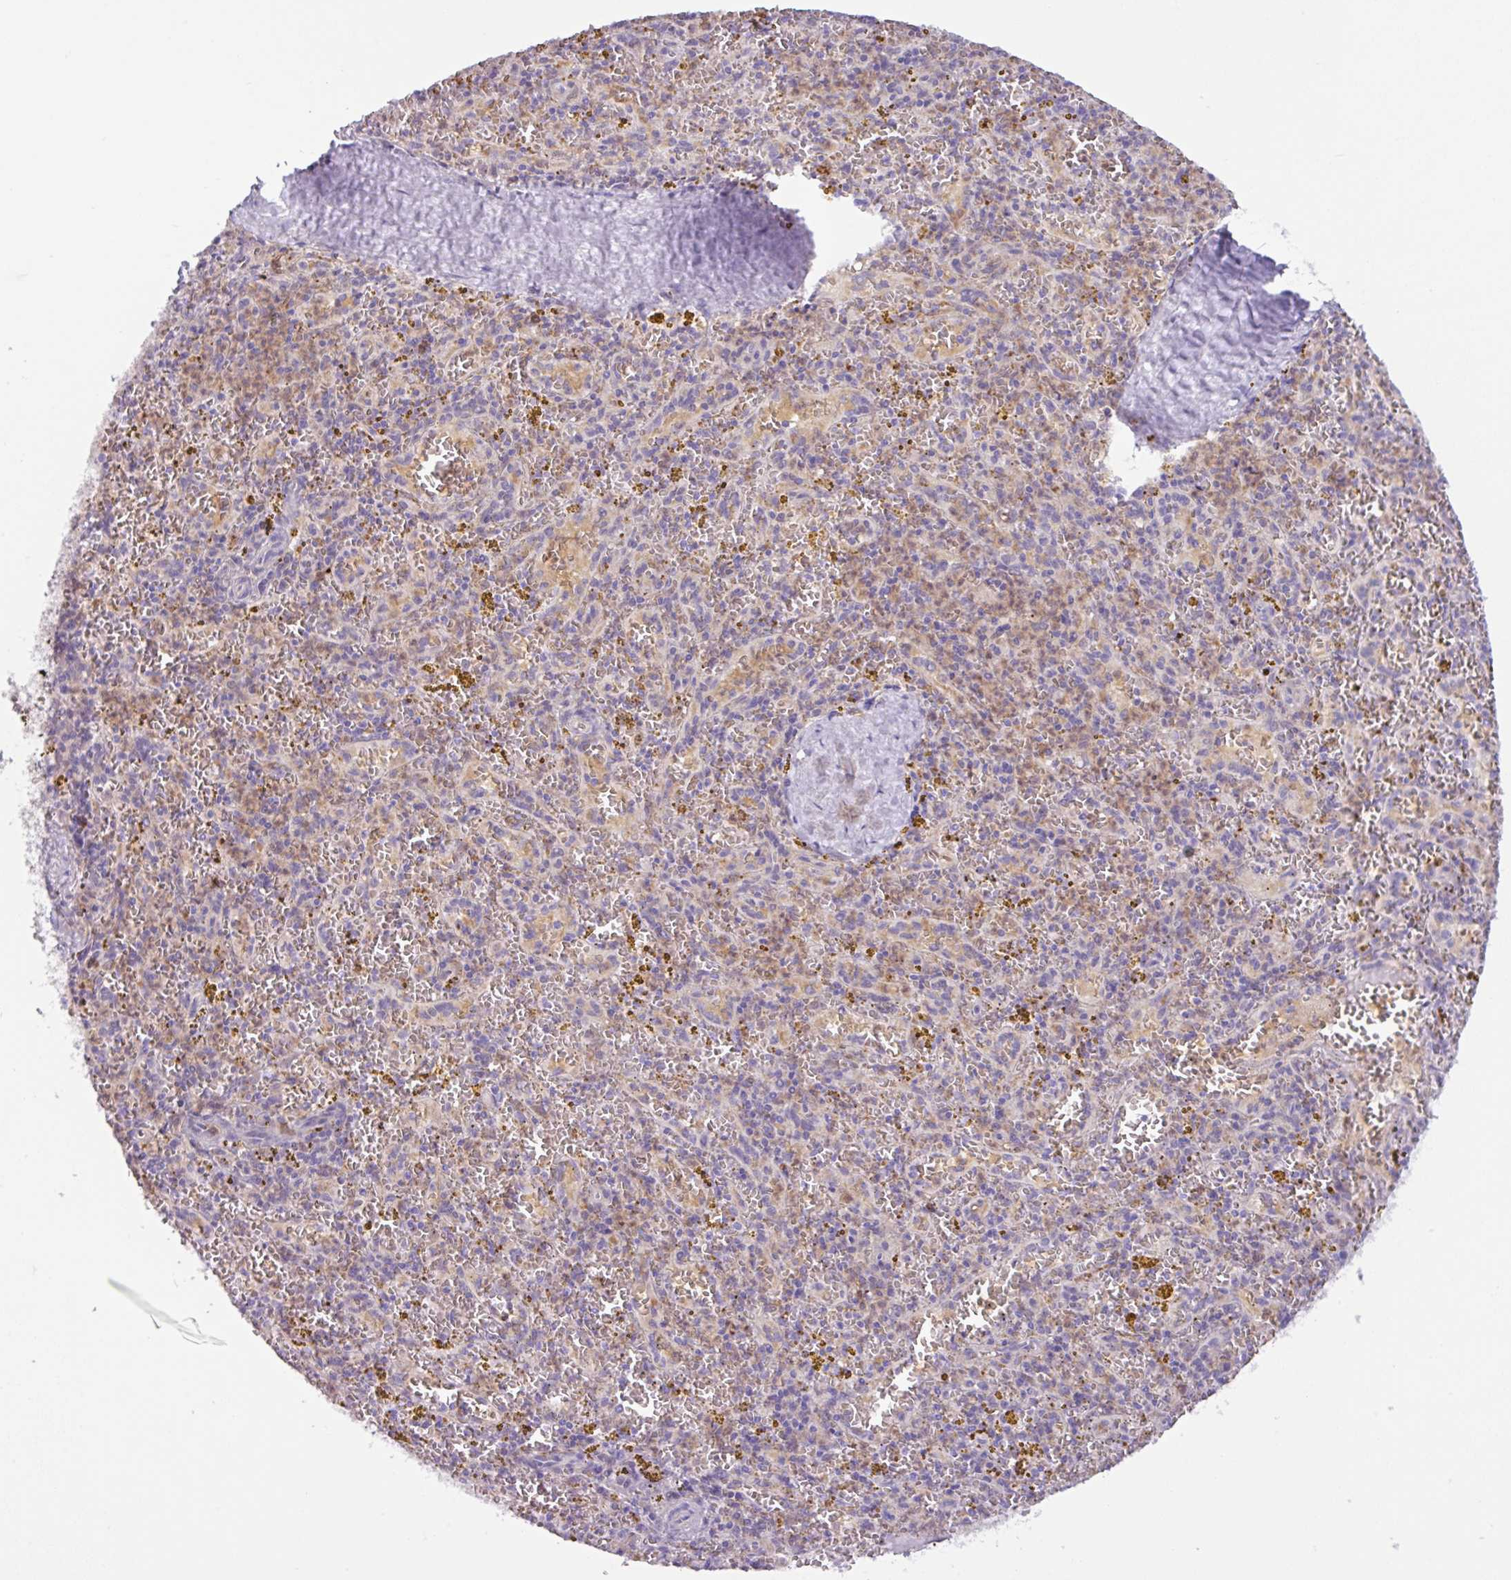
{"staining": {"intensity": "moderate", "quantity": "<25%", "location": "cytoplasmic/membranous"}, "tissue": "spleen", "cell_type": "Cells in red pulp", "image_type": "normal", "snomed": [{"axis": "morphology", "description": "Normal tissue, NOS"}, {"axis": "topography", "description": "Spleen"}], "caption": "Moderate cytoplasmic/membranous staining is appreciated in about <25% of cells in red pulp in unremarkable spleen.", "gene": "TONSL", "patient": {"sex": "male", "age": 57}}